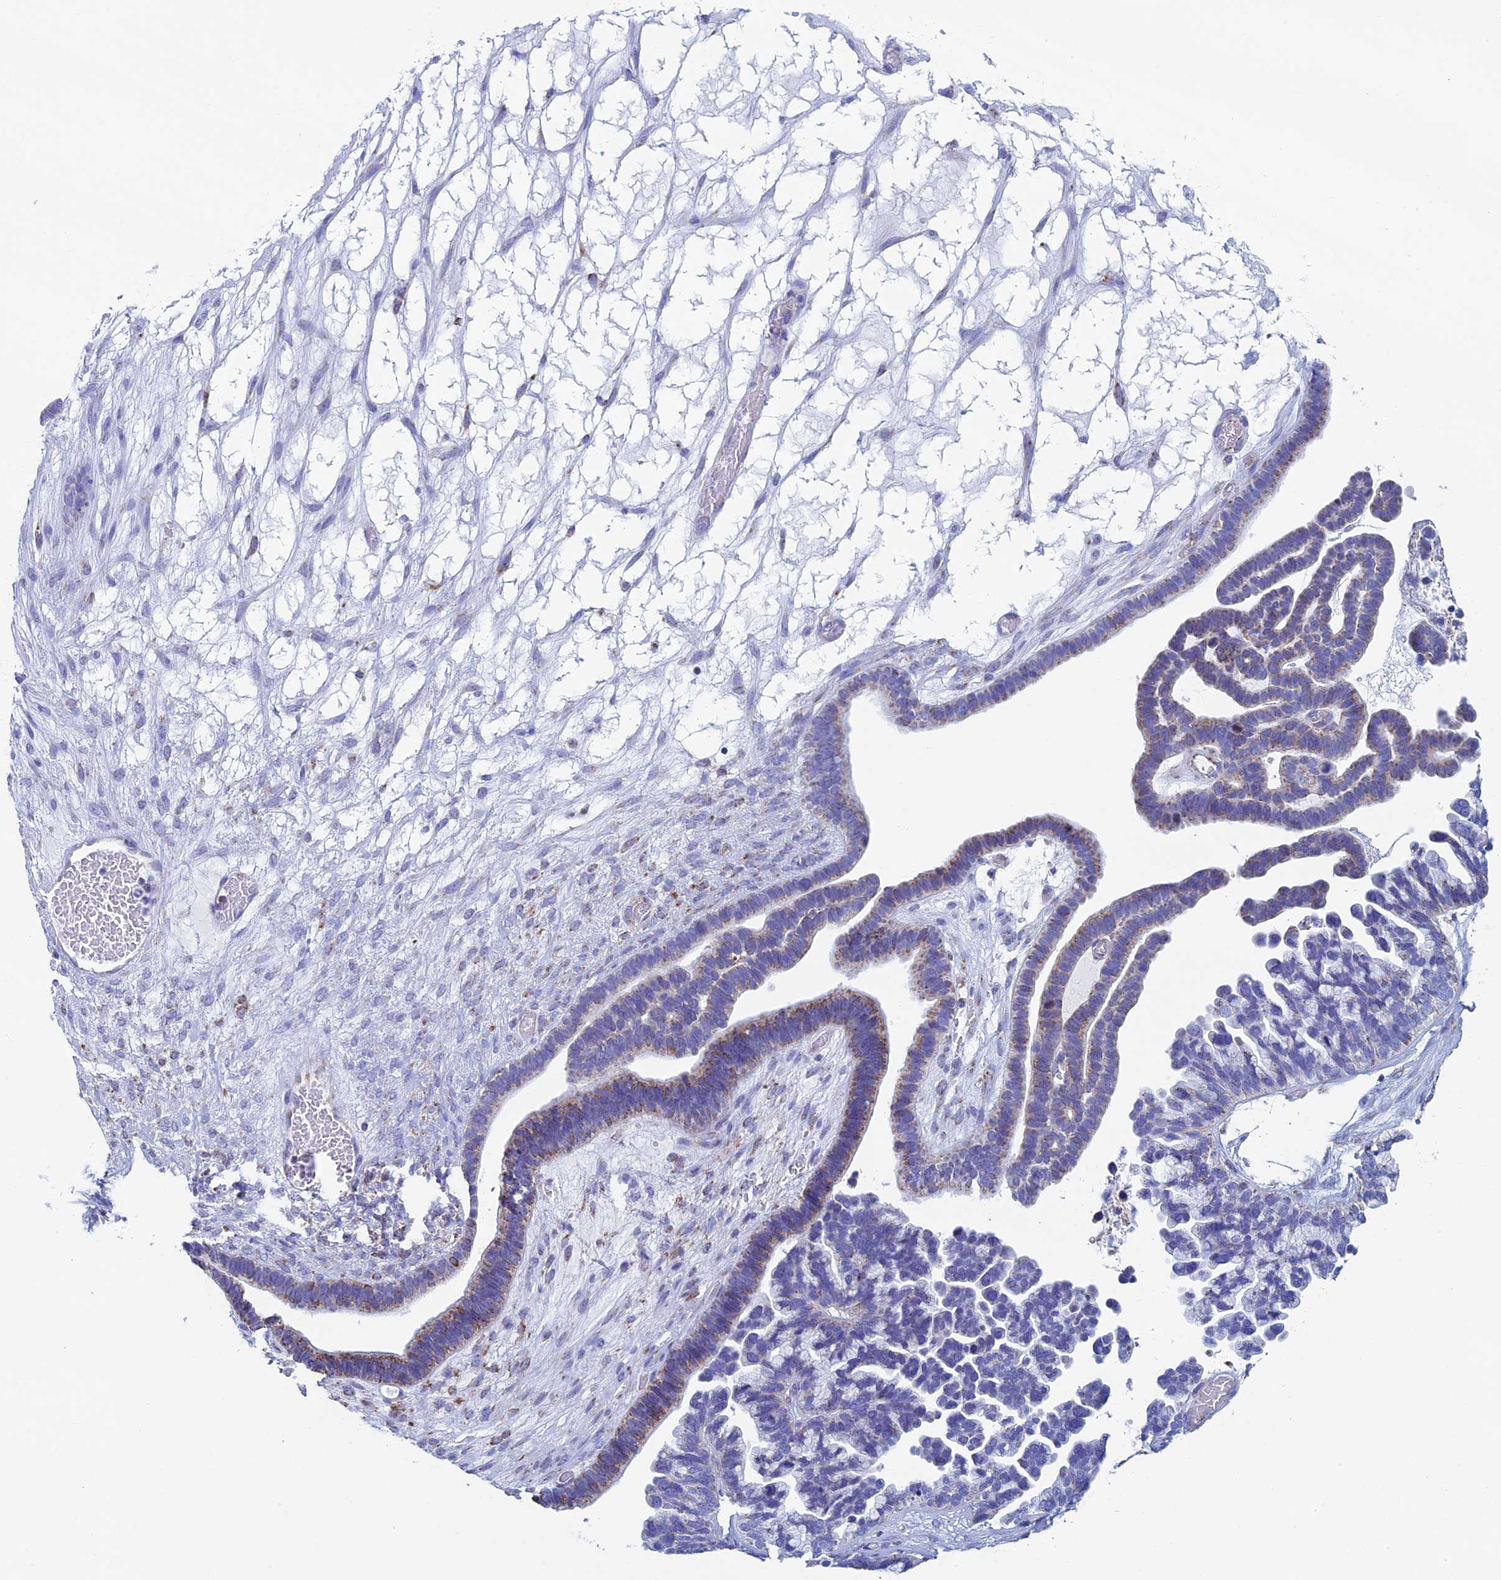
{"staining": {"intensity": "weak", "quantity": "25%-75%", "location": "cytoplasmic/membranous"}, "tissue": "ovarian cancer", "cell_type": "Tumor cells", "image_type": "cancer", "snomed": [{"axis": "morphology", "description": "Cystadenocarcinoma, serous, NOS"}, {"axis": "topography", "description": "Ovary"}], "caption": "Ovarian serous cystadenocarcinoma stained for a protein demonstrates weak cytoplasmic/membranous positivity in tumor cells.", "gene": "UQCRFS1", "patient": {"sex": "female", "age": 56}}